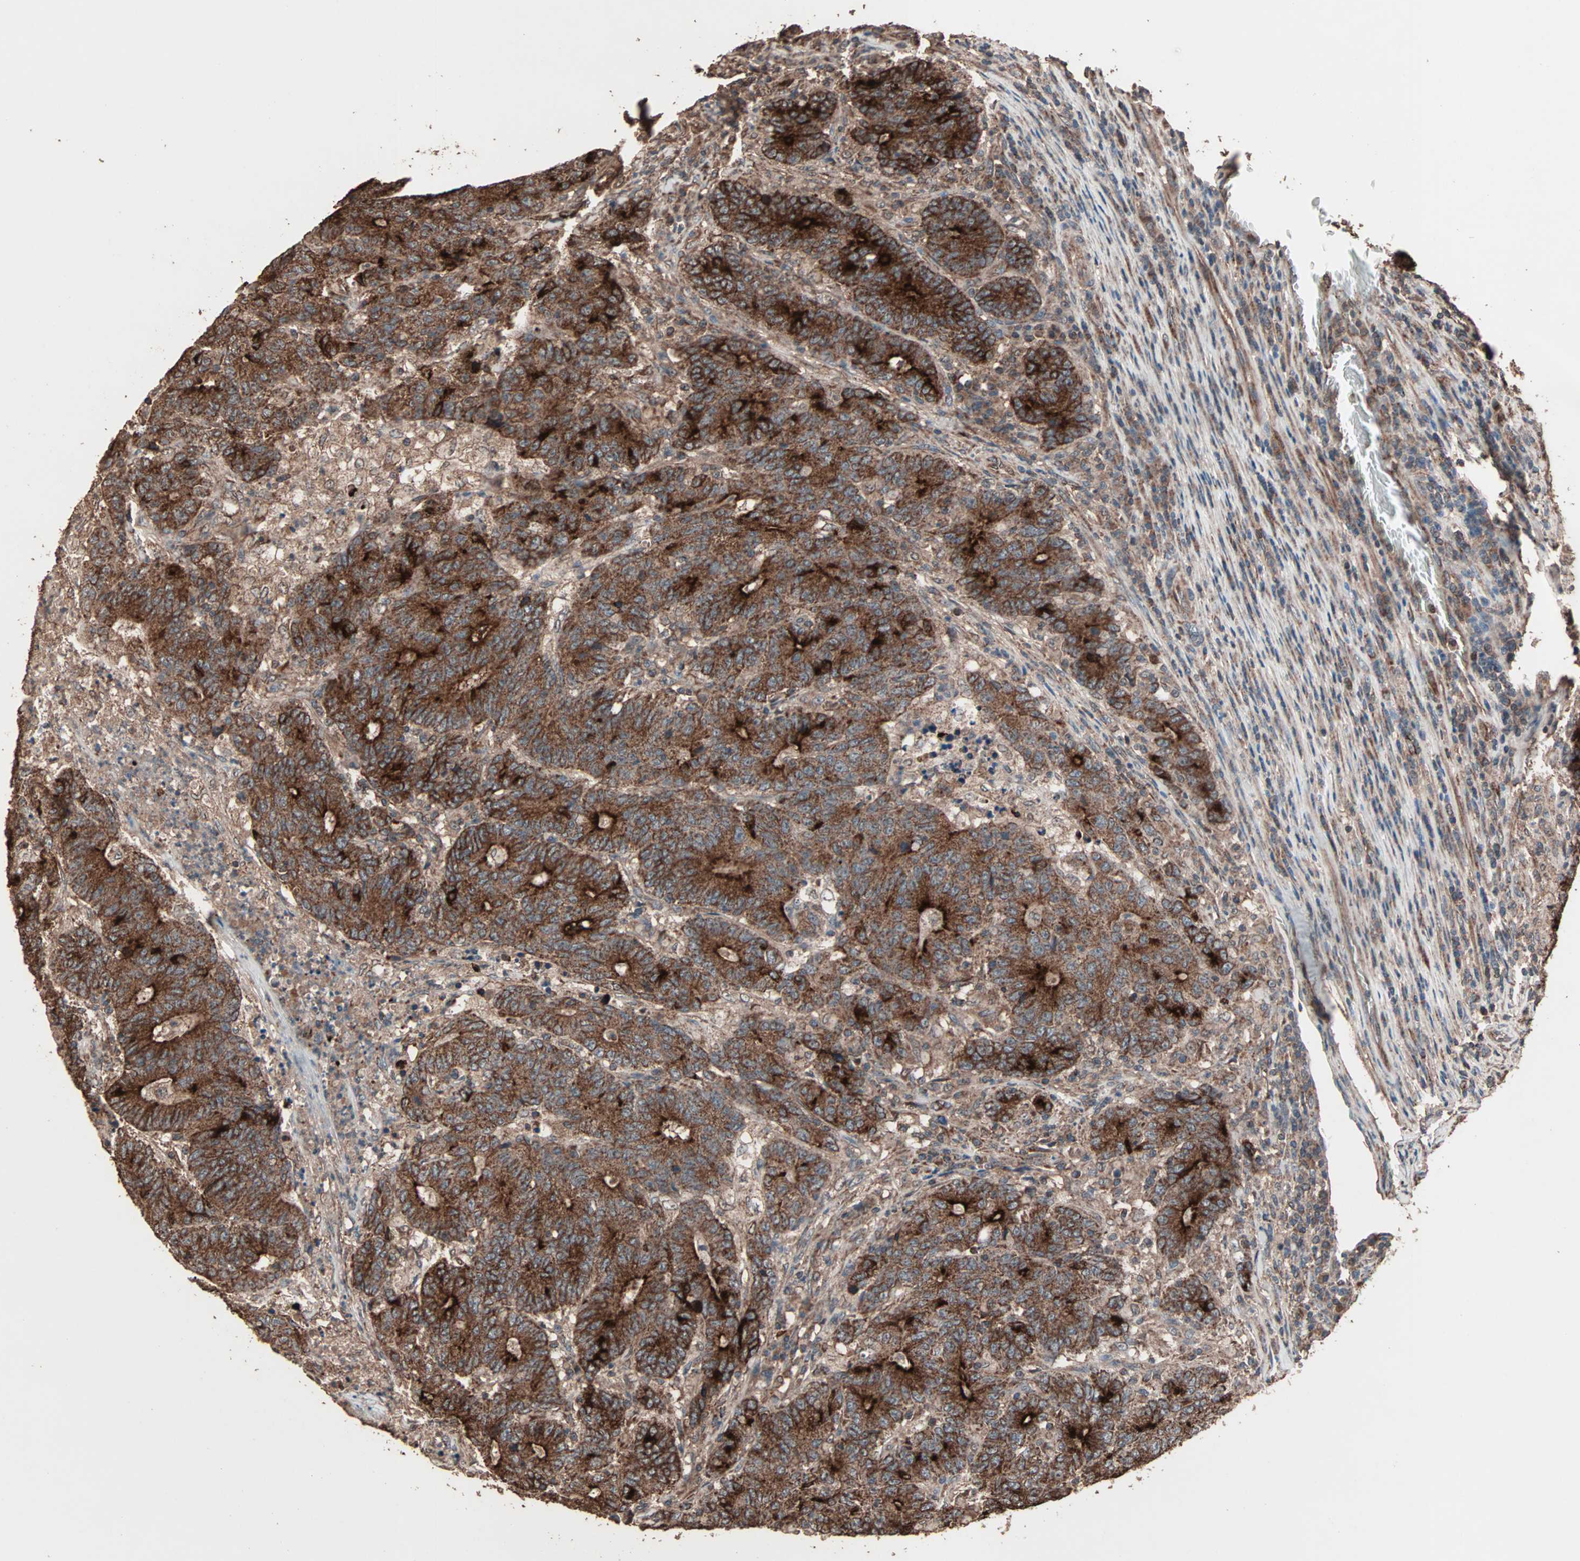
{"staining": {"intensity": "strong", "quantity": ">75%", "location": "cytoplasmic/membranous"}, "tissue": "colorectal cancer", "cell_type": "Tumor cells", "image_type": "cancer", "snomed": [{"axis": "morphology", "description": "Normal tissue, NOS"}, {"axis": "morphology", "description": "Adenocarcinoma, NOS"}, {"axis": "topography", "description": "Colon"}], "caption": "Strong cytoplasmic/membranous expression is seen in approximately >75% of tumor cells in adenocarcinoma (colorectal).", "gene": "MRPL2", "patient": {"sex": "female", "age": 75}}